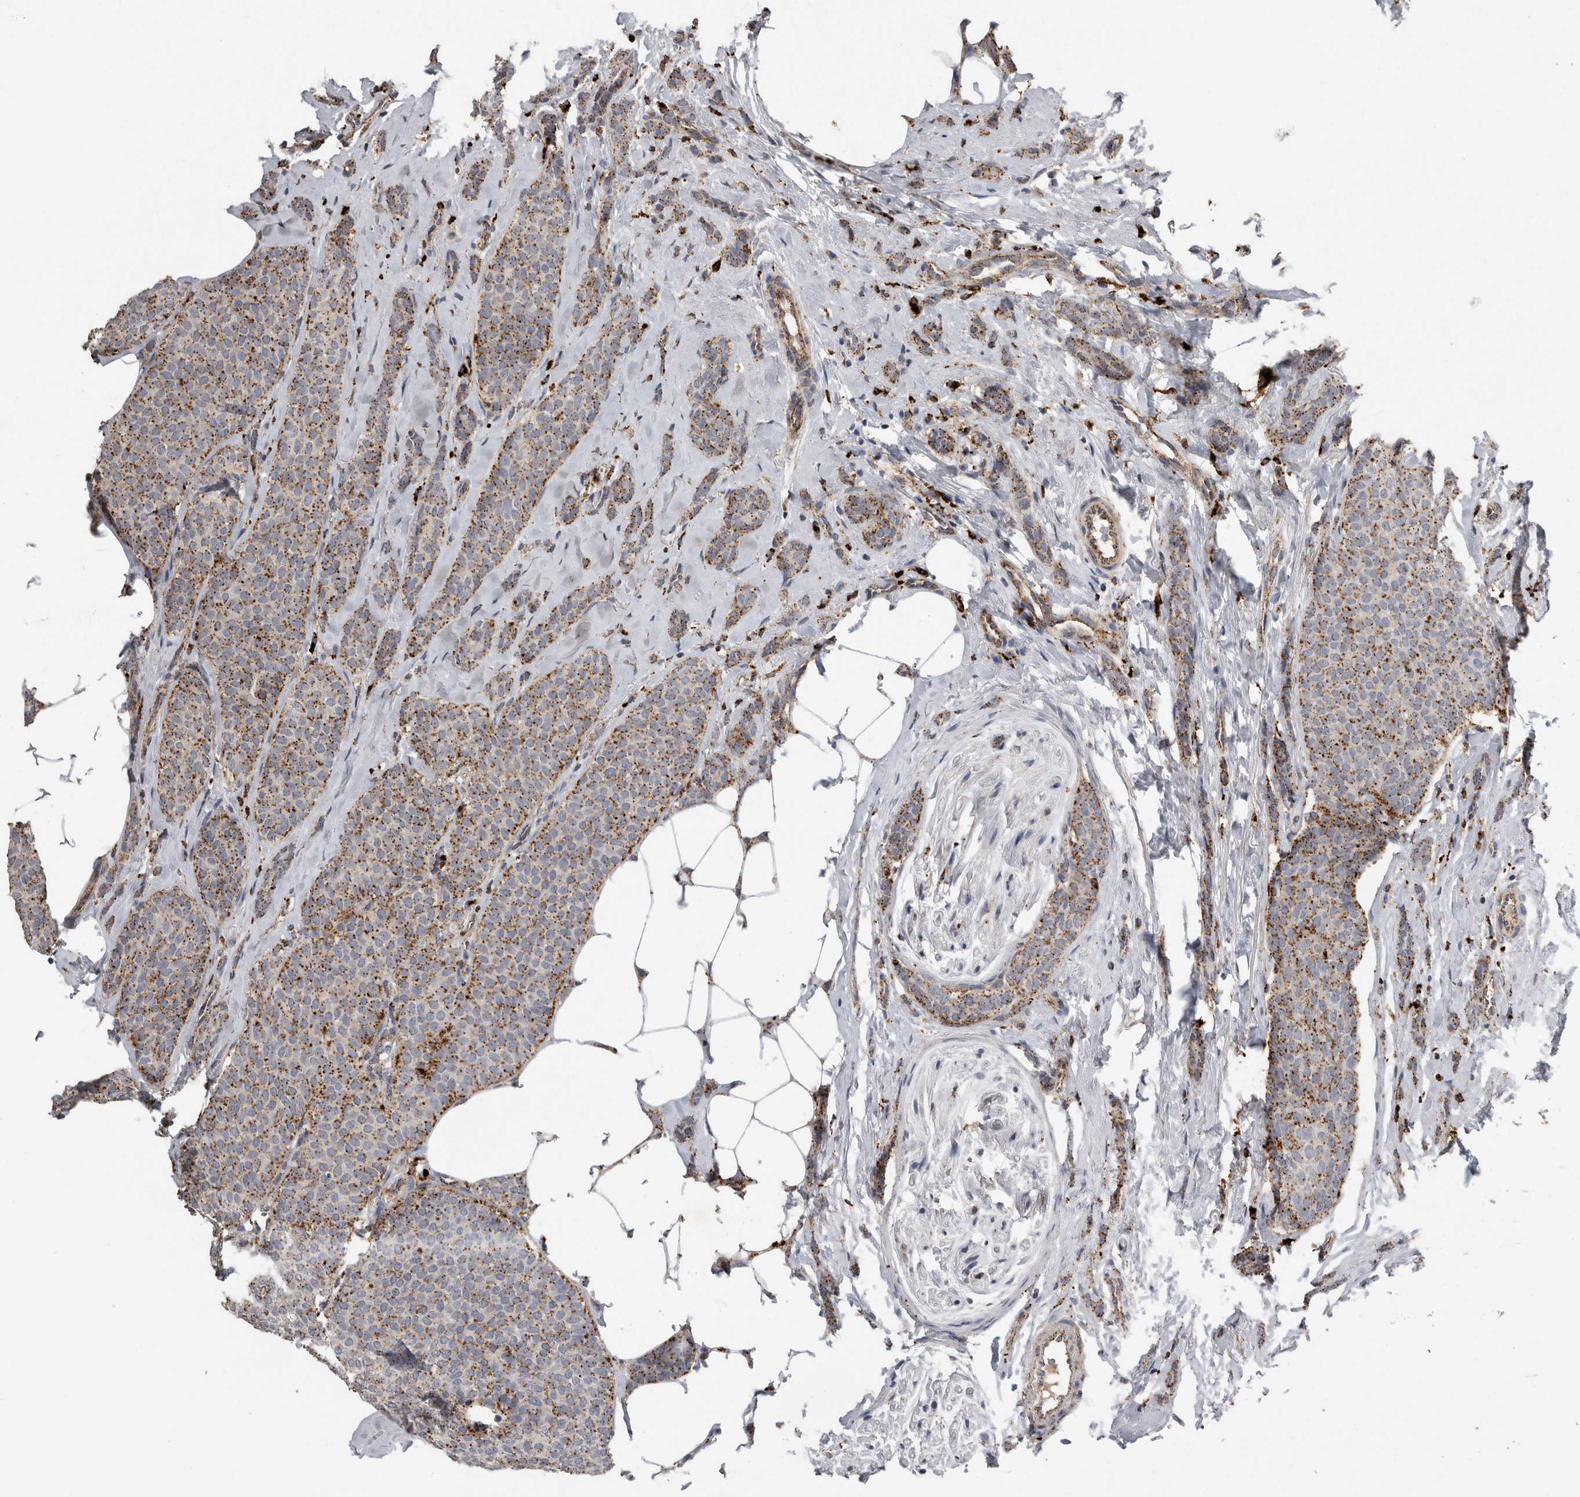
{"staining": {"intensity": "moderate", "quantity": ">75%", "location": "cytoplasmic/membranous"}, "tissue": "breast cancer", "cell_type": "Tumor cells", "image_type": "cancer", "snomed": [{"axis": "morphology", "description": "Lobular carcinoma"}, {"axis": "topography", "description": "Skin"}, {"axis": "topography", "description": "Breast"}], "caption": "Lobular carcinoma (breast) was stained to show a protein in brown. There is medium levels of moderate cytoplasmic/membranous staining in about >75% of tumor cells.", "gene": "CTSZ", "patient": {"sex": "female", "age": 46}}